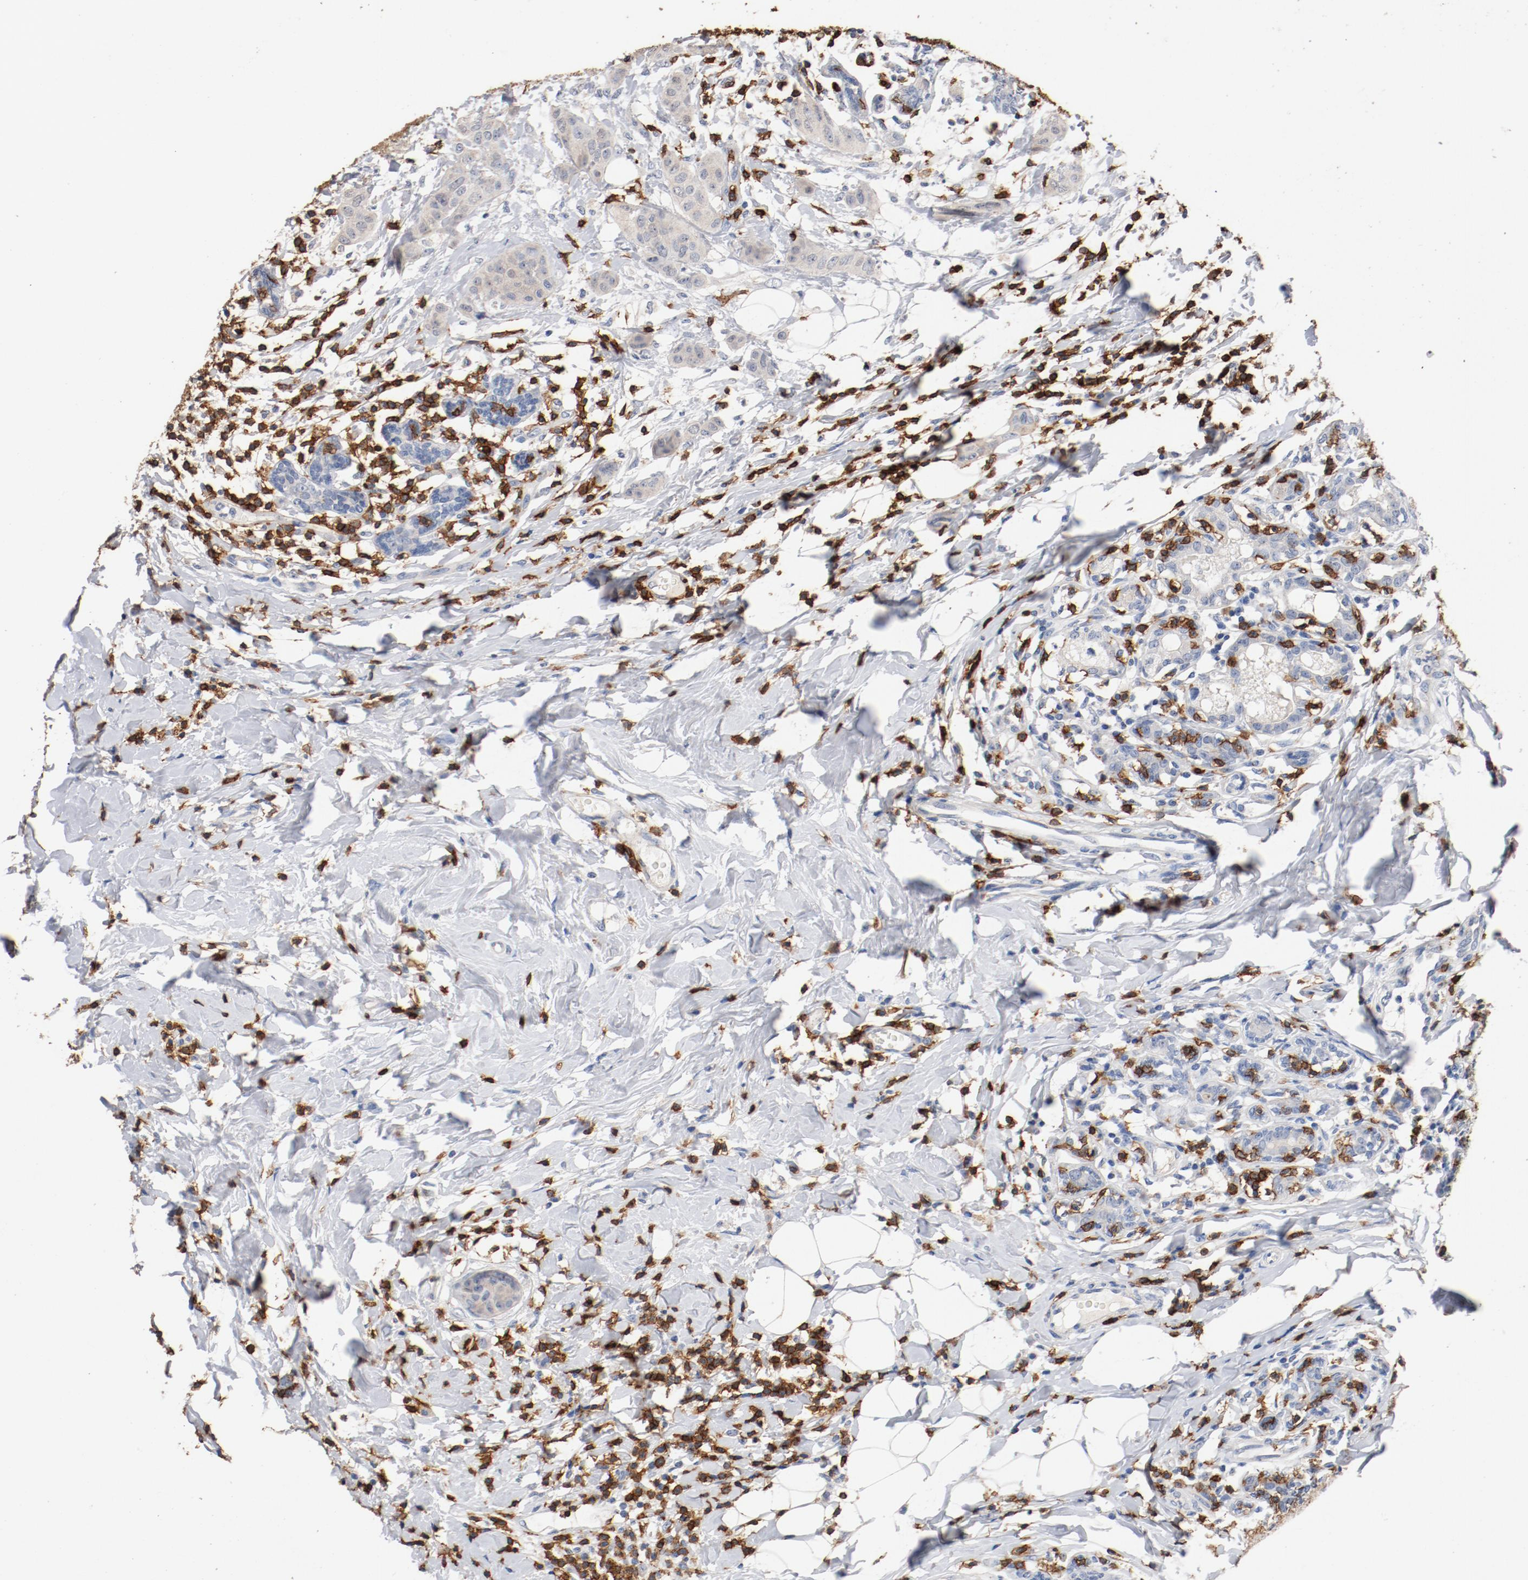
{"staining": {"intensity": "weak", "quantity": "25%-75%", "location": "cytoplasmic/membranous"}, "tissue": "breast cancer", "cell_type": "Tumor cells", "image_type": "cancer", "snomed": [{"axis": "morphology", "description": "Duct carcinoma"}, {"axis": "topography", "description": "Breast"}], "caption": "Protein staining by immunohistochemistry shows weak cytoplasmic/membranous positivity in about 25%-75% of tumor cells in breast invasive ductal carcinoma. The protein of interest is shown in brown color, while the nuclei are stained blue.", "gene": "CD247", "patient": {"sex": "female", "age": 40}}